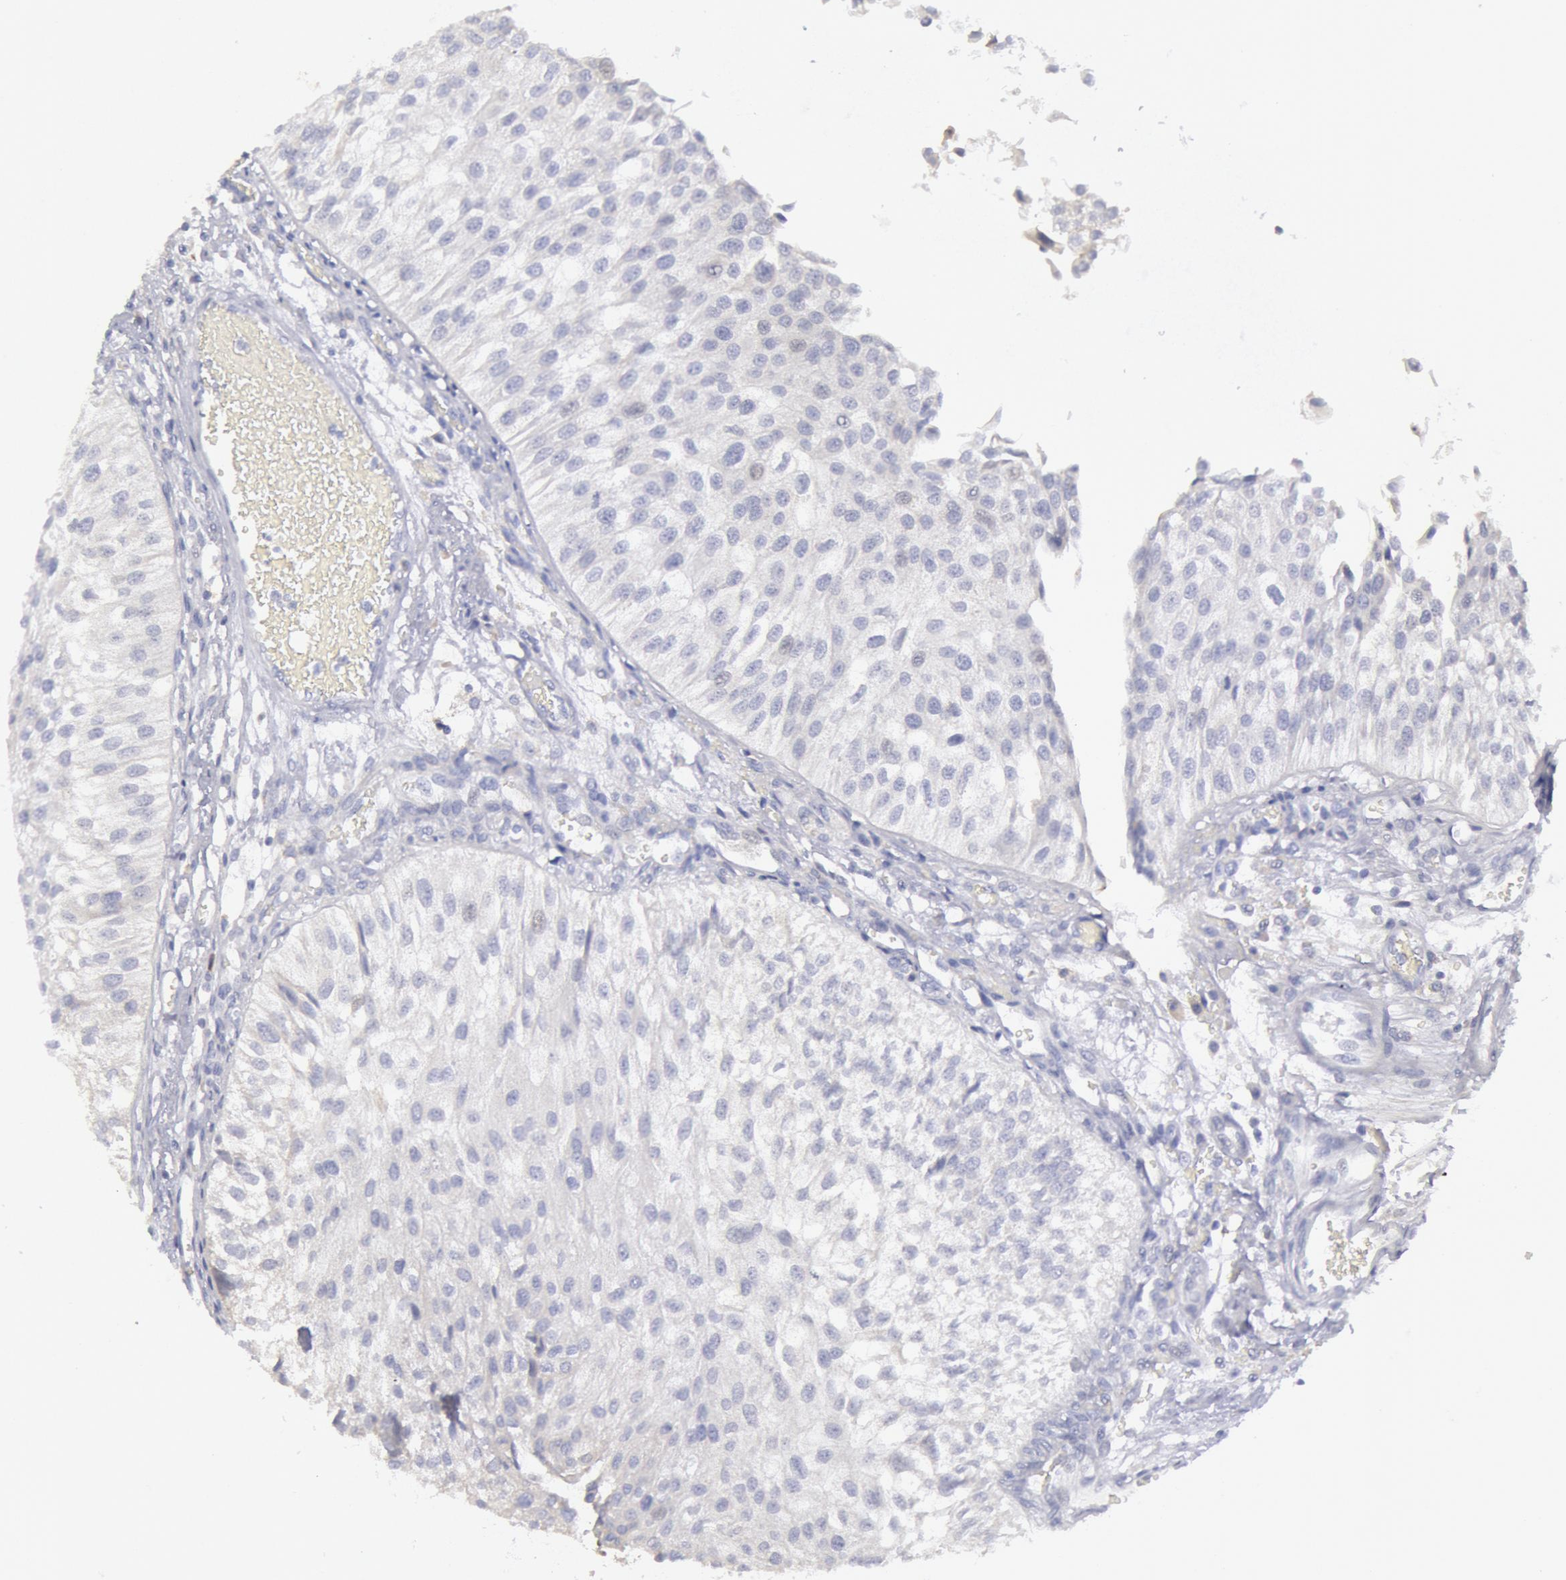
{"staining": {"intensity": "negative", "quantity": "none", "location": "none"}, "tissue": "urothelial cancer", "cell_type": "Tumor cells", "image_type": "cancer", "snomed": [{"axis": "morphology", "description": "Urothelial carcinoma, Low grade"}, {"axis": "topography", "description": "Urinary bladder"}], "caption": "Immunohistochemical staining of human urothelial cancer shows no significant expression in tumor cells.", "gene": "MYH7", "patient": {"sex": "female", "age": 89}}